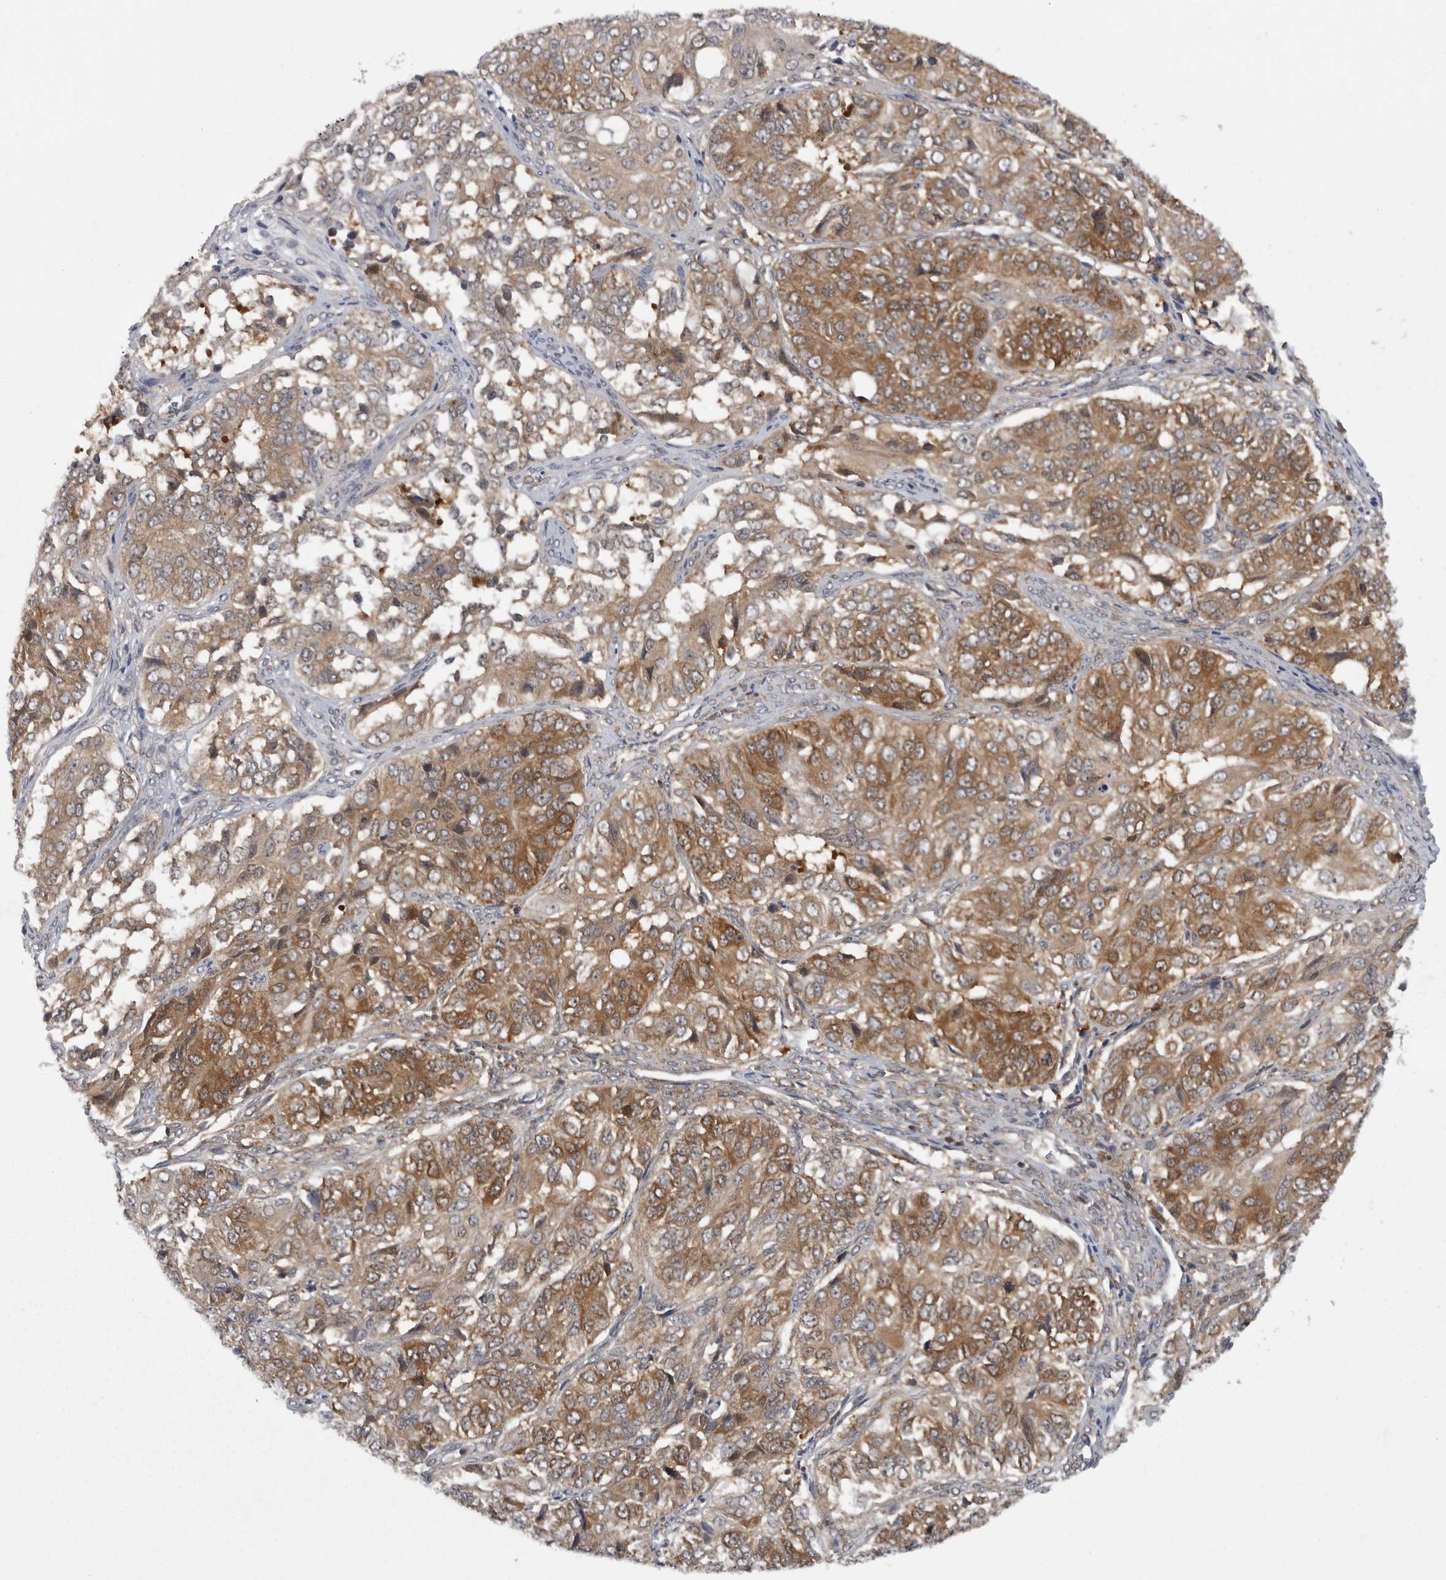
{"staining": {"intensity": "moderate", "quantity": ">75%", "location": "cytoplasmic/membranous"}, "tissue": "ovarian cancer", "cell_type": "Tumor cells", "image_type": "cancer", "snomed": [{"axis": "morphology", "description": "Carcinoma, endometroid"}, {"axis": "topography", "description": "Ovary"}], "caption": "Ovarian cancer (endometroid carcinoma) stained with a protein marker exhibits moderate staining in tumor cells.", "gene": "CACYBP", "patient": {"sex": "female", "age": 51}}